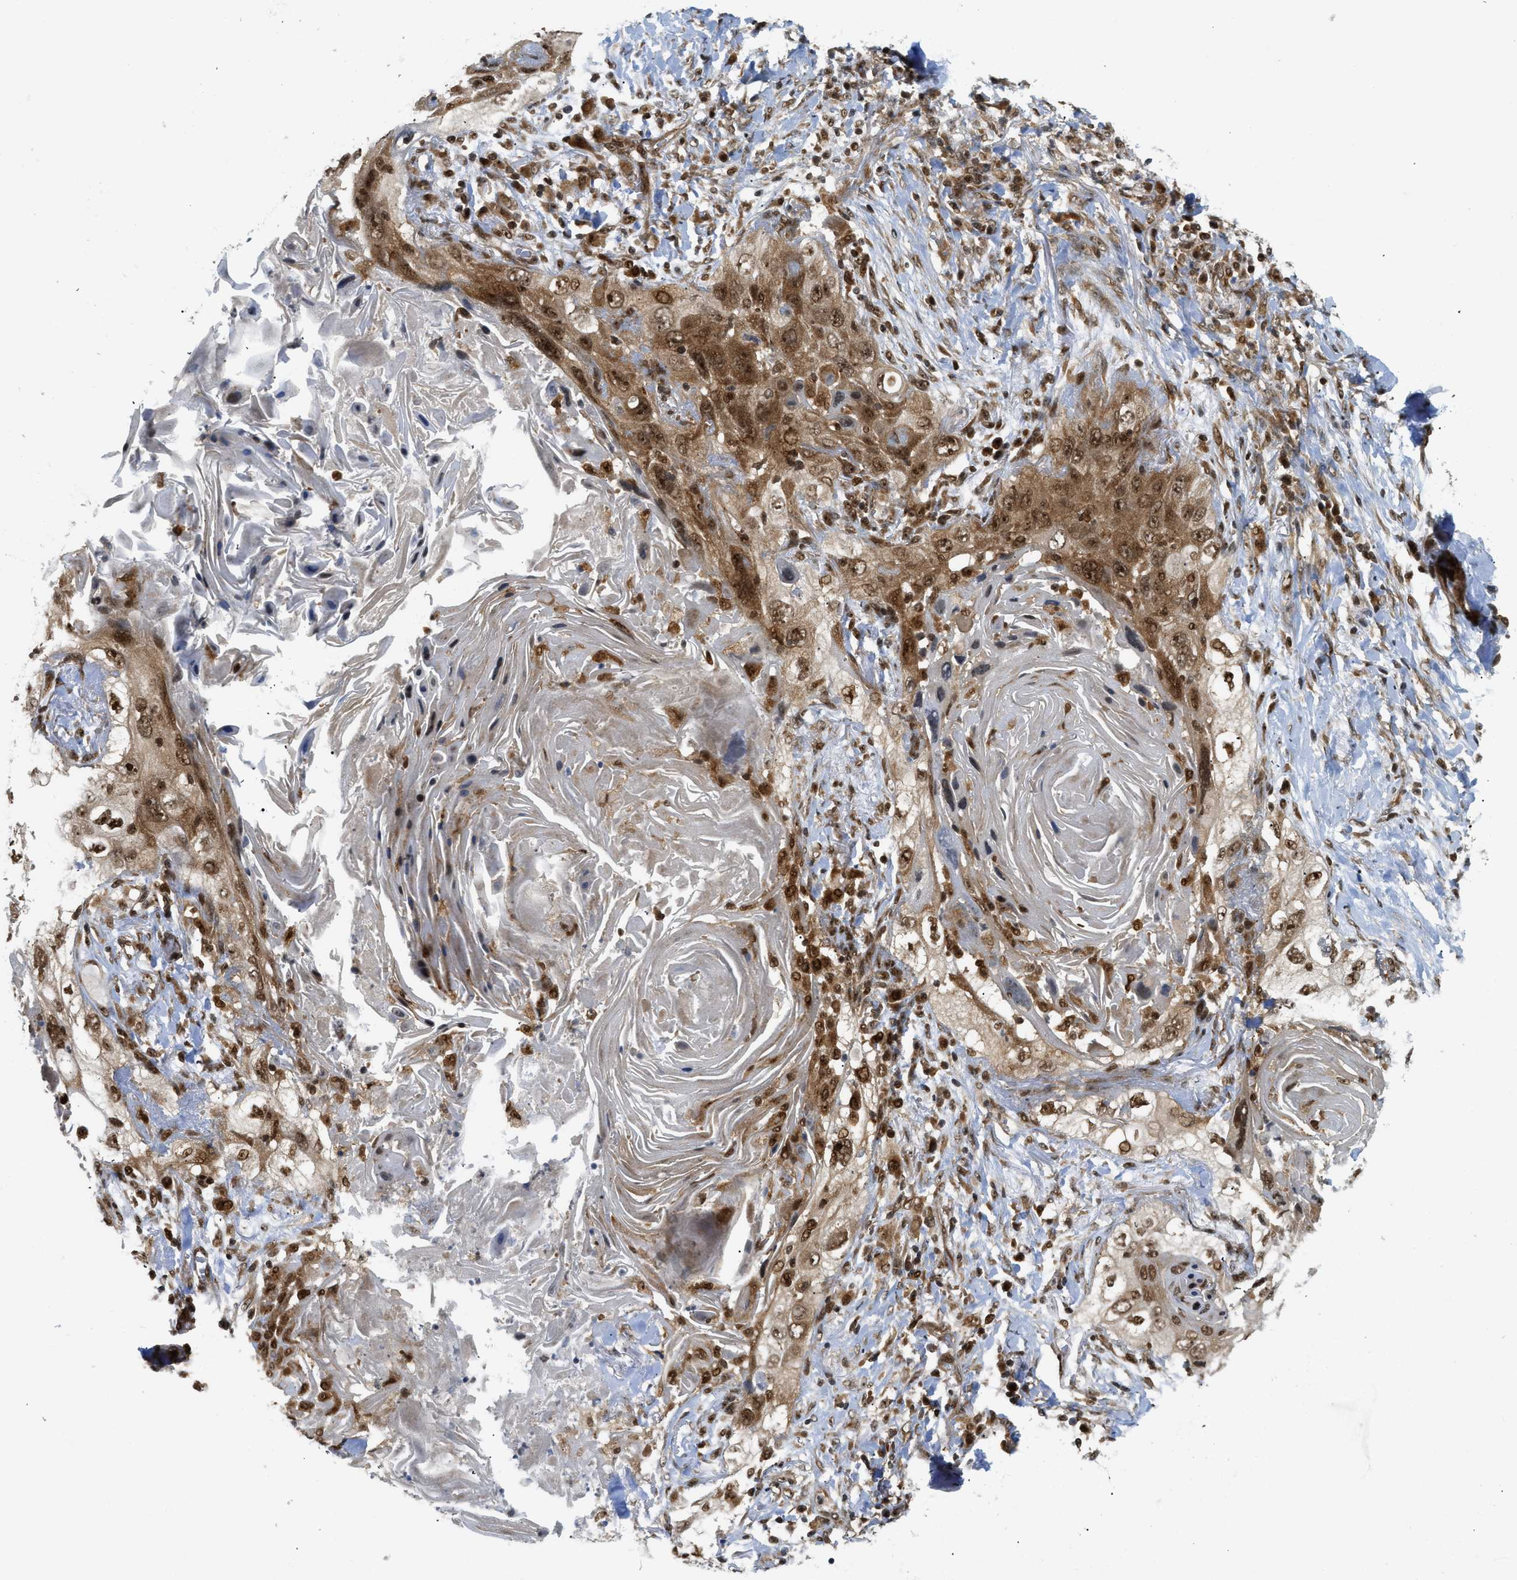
{"staining": {"intensity": "moderate", "quantity": ">75%", "location": "cytoplasmic/membranous,nuclear"}, "tissue": "lung cancer", "cell_type": "Tumor cells", "image_type": "cancer", "snomed": [{"axis": "morphology", "description": "Squamous cell carcinoma, NOS"}, {"axis": "topography", "description": "Lung"}], "caption": "Protein expression analysis of human lung squamous cell carcinoma reveals moderate cytoplasmic/membranous and nuclear positivity in approximately >75% of tumor cells.", "gene": "TACC1", "patient": {"sex": "female", "age": 67}}